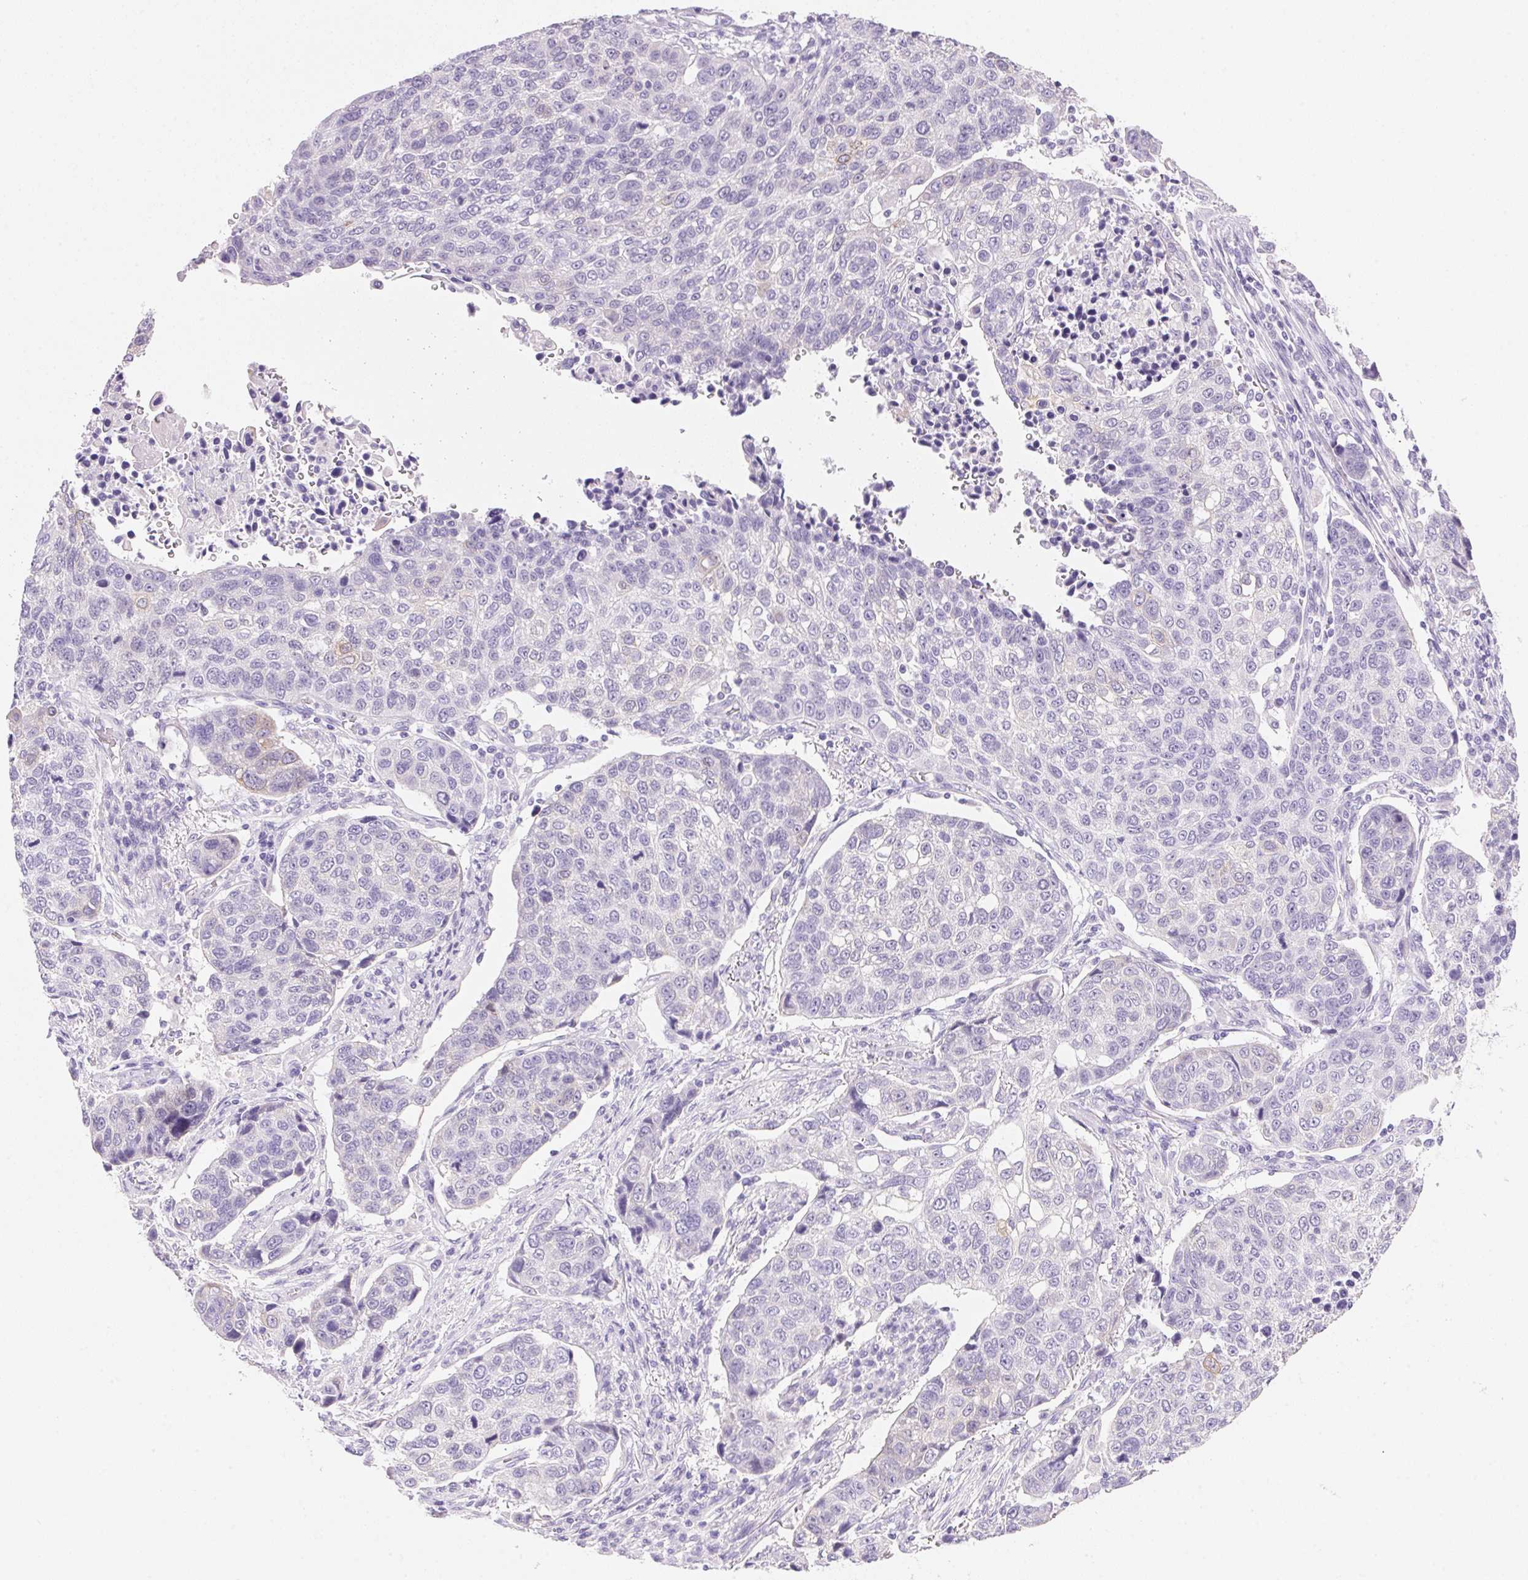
{"staining": {"intensity": "negative", "quantity": "none", "location": "none"}, "tissue": "lung cancer", "cell_type": "Tumor cells", "image_type": "cancer", "snomed": [{"axis": "morphology", "description": "Squamous cell carcinoma, NOS"}, {"axis": "topography", "description": "Lymph node"}, {"axis": "topography", "description": "Lung"}], "caption": "Tumor cells show no significant positivity in lung cancer (squamous cell carcinoma). Nuclei are stained in blue.", "gene": "DHCR24", "patient": {"sex": "male", "age": 61}}